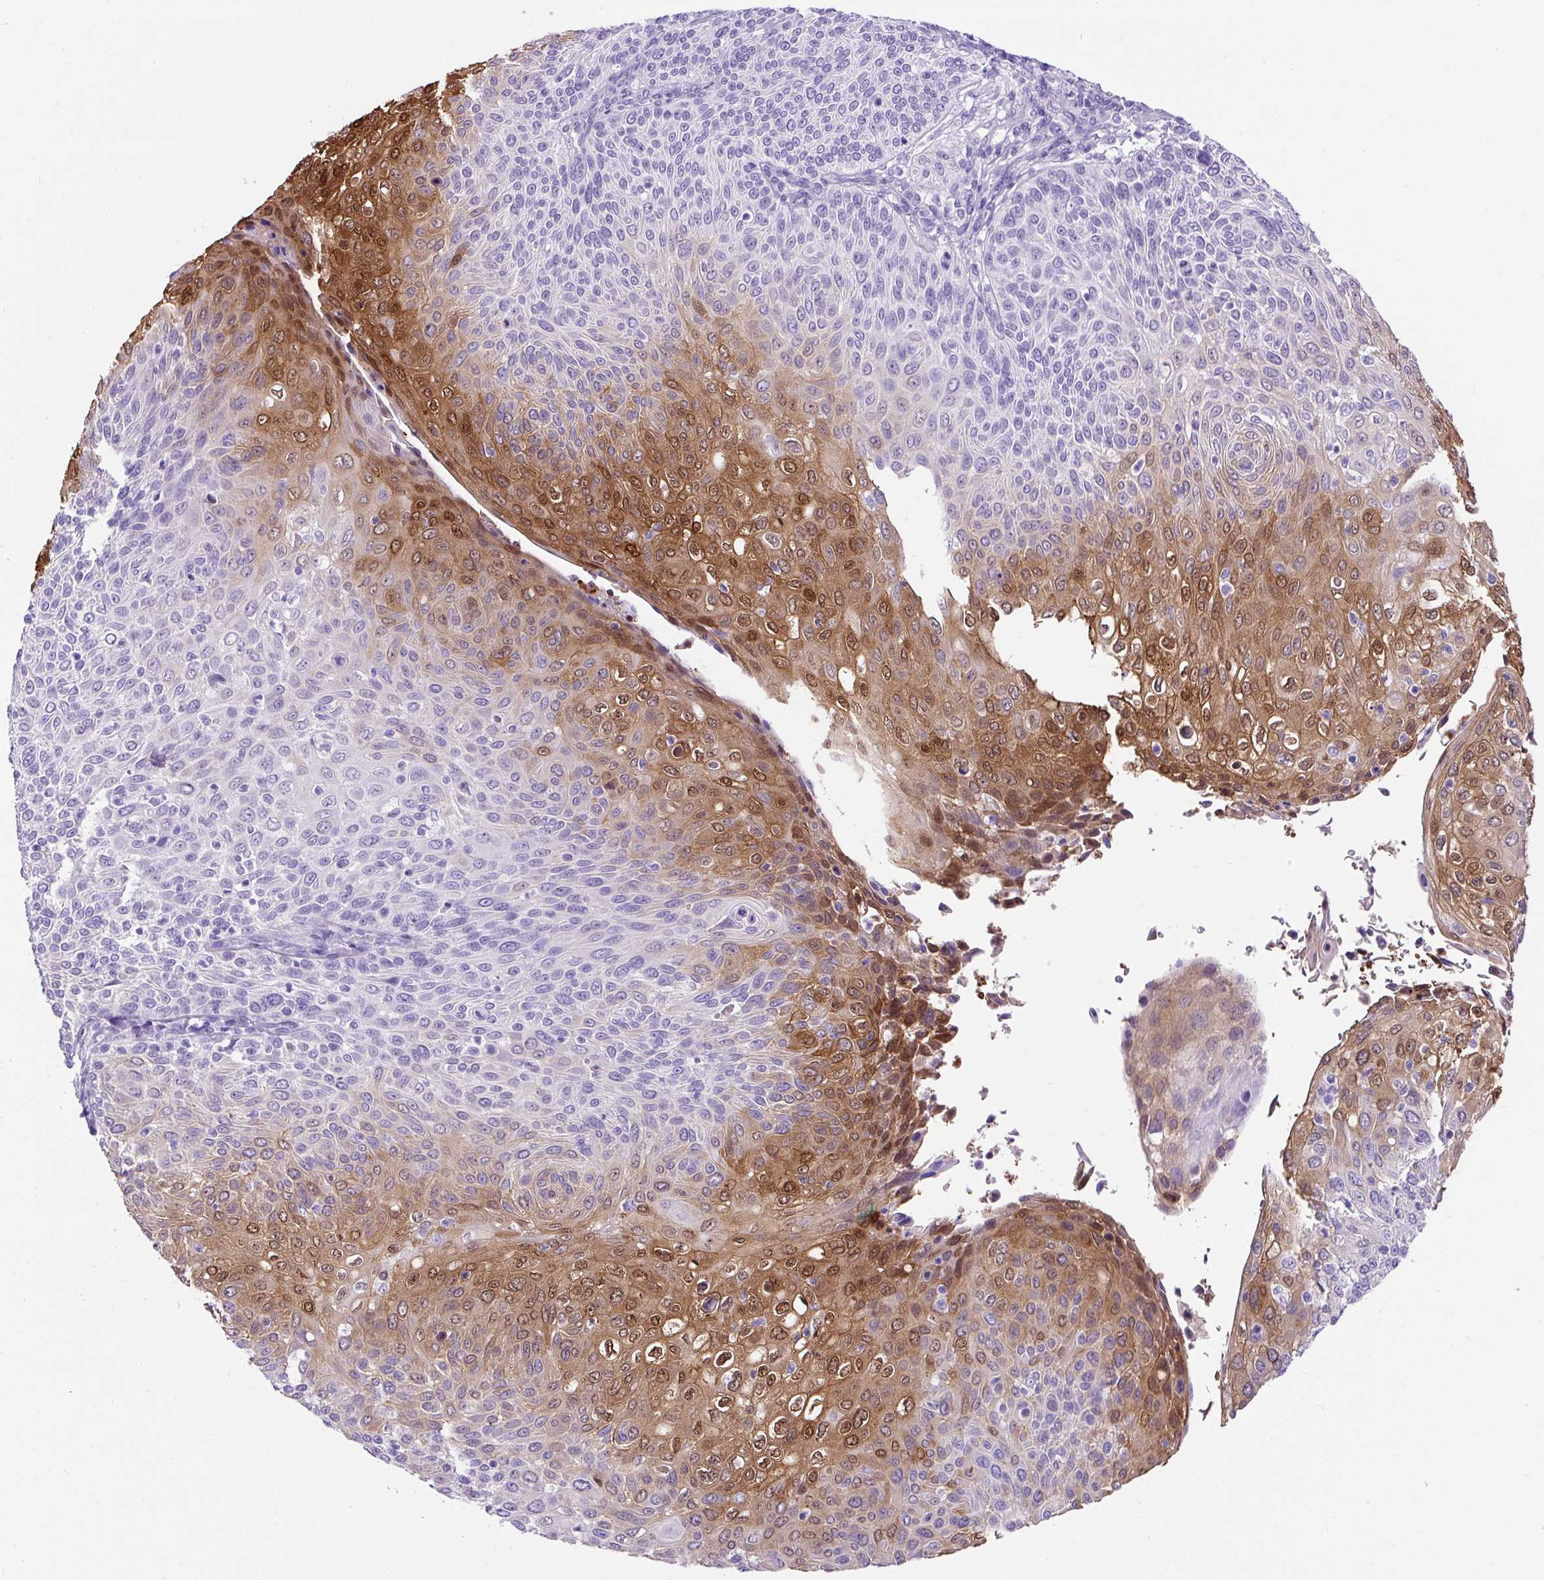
{"staining": {"intensity": "moderate", "quantity": "25%-75%", "location": "cytoplasmic/membranous,nuclear"}, "tissue": "cervical cancer", "cell_type": "Tumor cells", "image_type": "cancer", "snomed": [{"axis": "morphology", "description": "Squamous cell carcinoma, NOS"}, {"axis": "topography", "description": "Cervix"}], "caption": "Immunohistochemistry histopathology image of neoplastic tissue: human cervical cancer stained using immunohistochemistry shows medium levels of moderate protein expression localized specifically in the cytoplasmic/membranous and nuclear of tumor cells, appearing as a cytoplasmic/membranous and nuclear brown color.", "gene": "KRT12", "patient": {"sex": "female", "age": 31}}